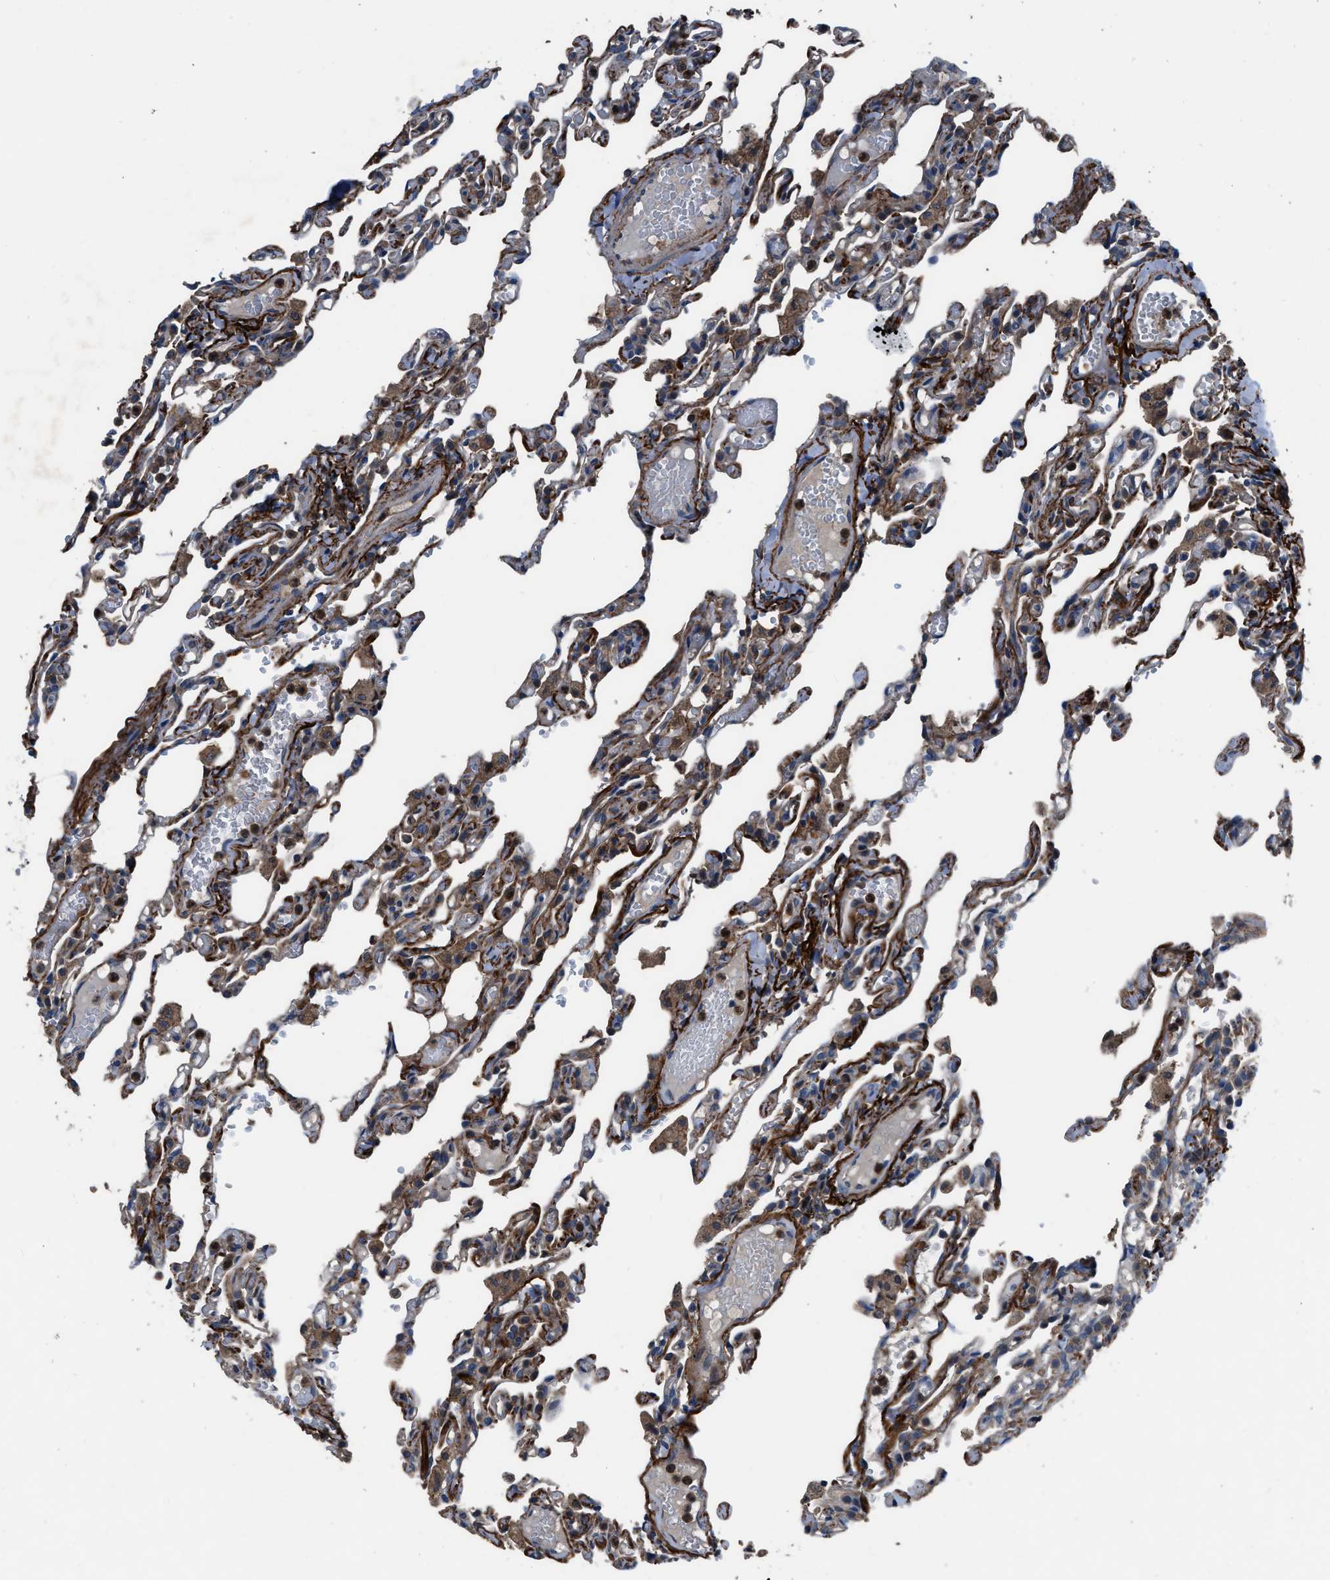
{"staining": {"intensity": "moderate", "quantity": "<25%", "location": "cytoplasmic/membranous"}, "tissue": "lung", "cell_type": "Alveolar cells", "image_type": "normal", "snomed": [{"axis": "morphology", "description": "Normal tissue, NOS"}, {"axis": "topography", "description": "Lung"}], "caption": "Immunohistochemistry (DAB) staining of normal human lung reveals moderate cytoplasmic/membranous protein positivity in about <25% of alveolar cells.", "gene": "USP25", "patient": {"sex": "male", "age": 21}}